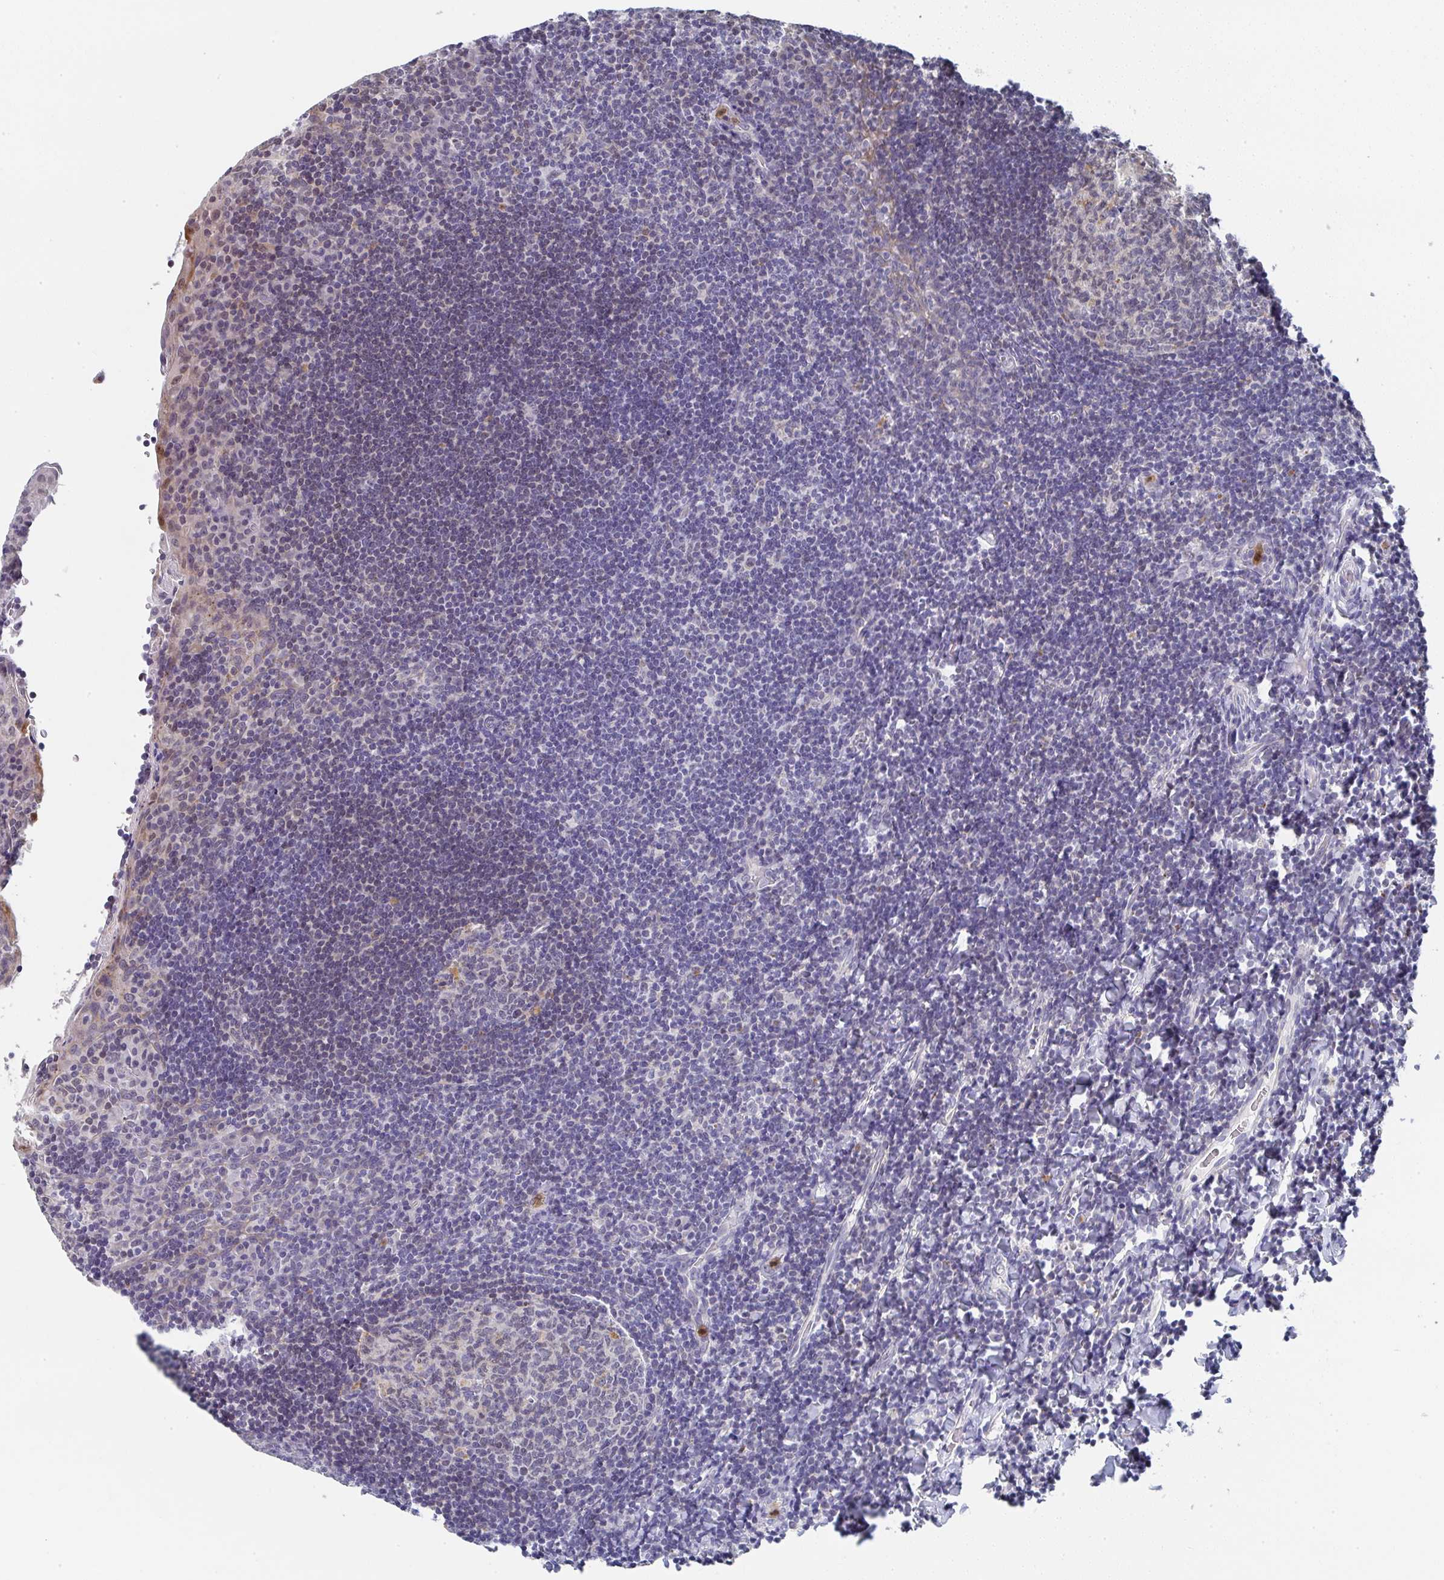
{"staining": {"intensity": "negative", "quantity": "none", "location": "none"}, "tissue": "tonsil", "cell_type": "Germinal center cells", "image_type": "normal", "snomed": [{"axis": "morphology", "description": "Normal tissue, NOS"}, {"axis": "topography", "description": "Tonsil"}], "caption": "Immunohistochemistry (IHC) image of benign tonsil: tonsil stained with DAB (3,3'-diaminobenzidine) reveals no significant protein positivity in germinal center cells.", "gene": "NCF1", "patient": {"sex": "male", "age": 17}}